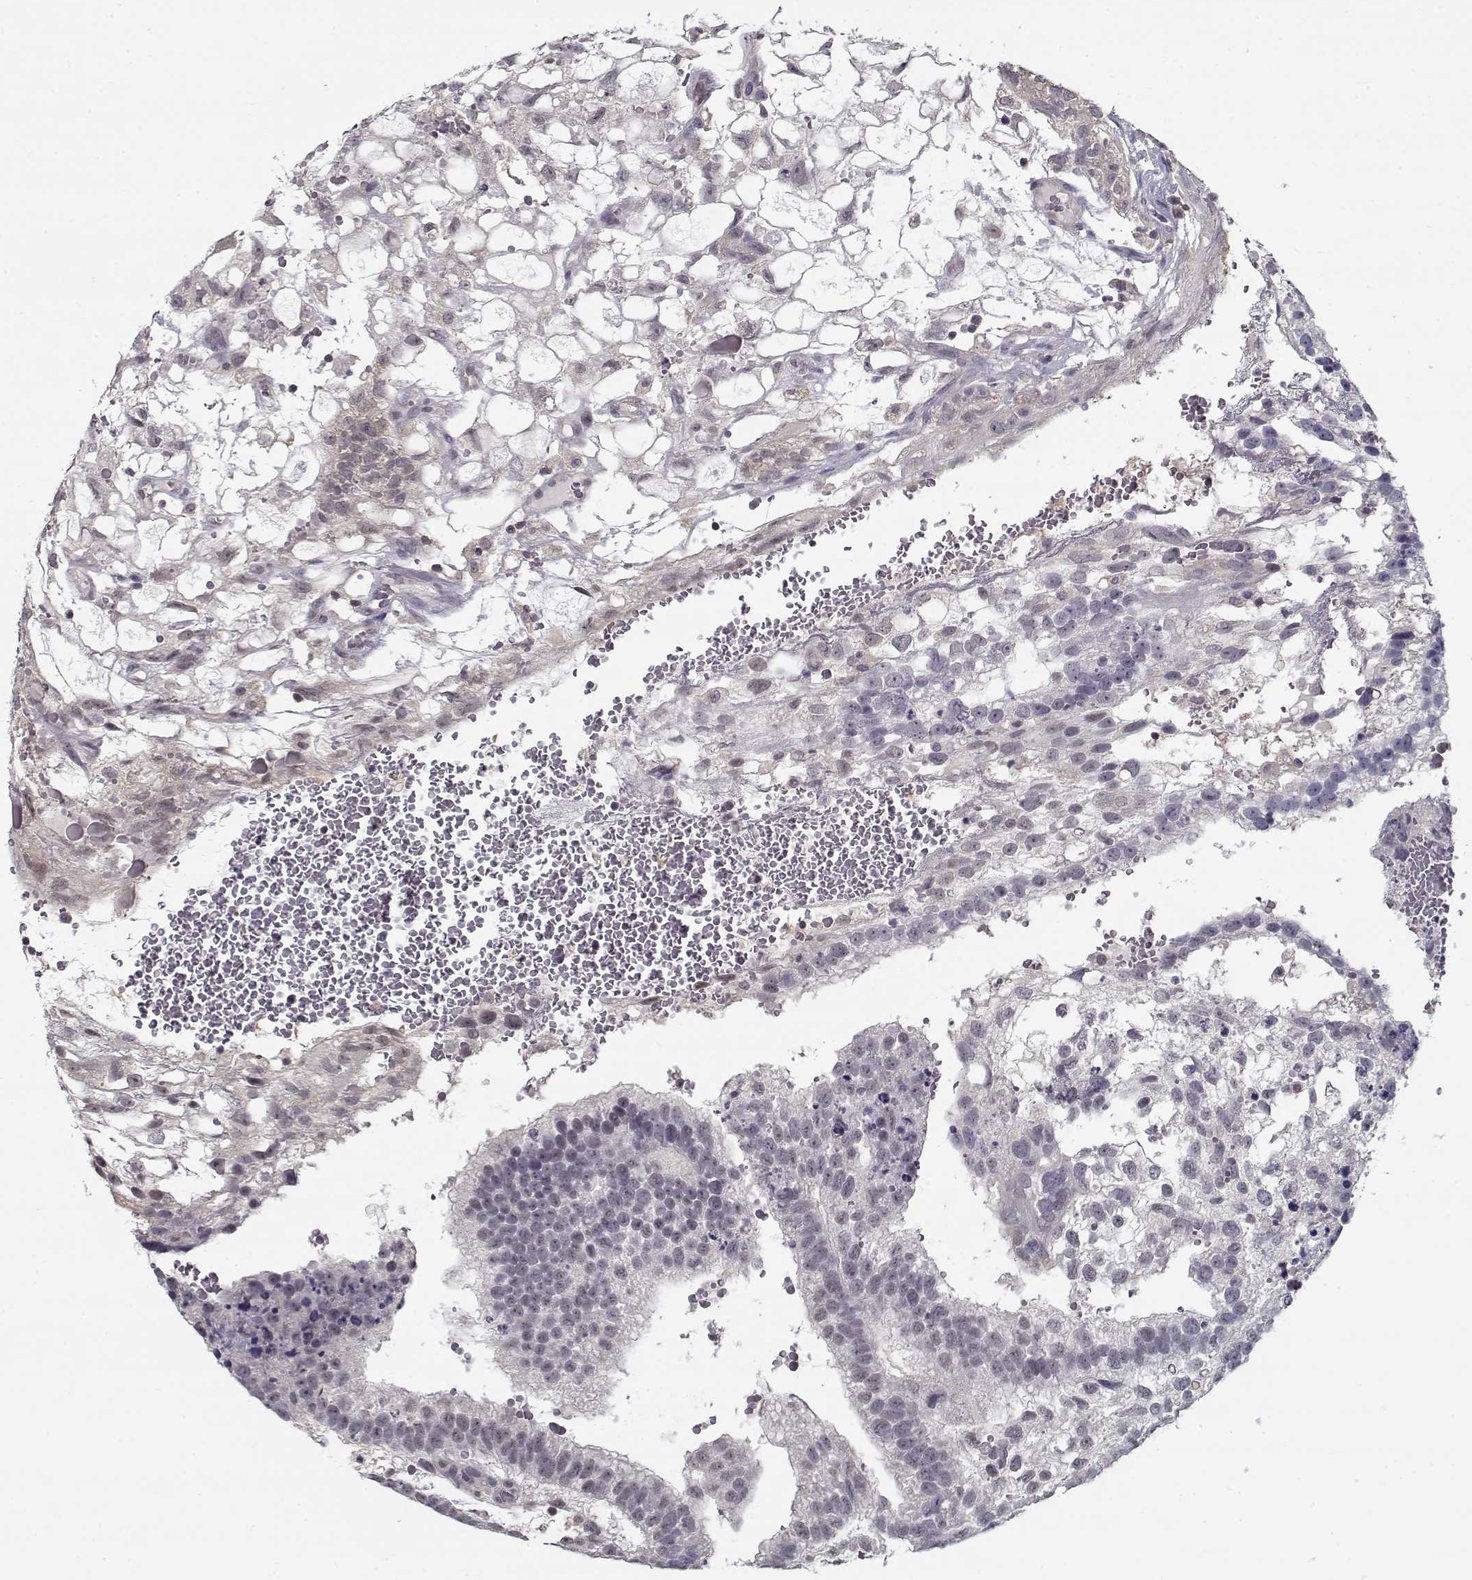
{"staining": {"intensity": "negative", "quantity": "none", "location": "none"}, "tissue": "testis cancer", "cell_type": "Tumor cells", "image_type": "cancer", "snomed": [{"axis": "morphology", "description": "Normal tissue, NOS"}, {"axis": "morphology", "description": "Carcinoma, Embryonal, NOS"}, {"axis": "topography", "description": "Testis"}, {"axis": "topography", "description": "Epididymis"}], "caption": "Protein analysis of testis embryonal carcinoma shows no significant positivity in tumor cells. Brightfield microscopy of immunohistochemistry (IHC) stained with DAB (3,3'-diaminobenzidine) (brown) and hematoxylin (blue), captured at high magnification.", "gene": "TESPA1", "patient": {"sex": "male", "age": 32}}